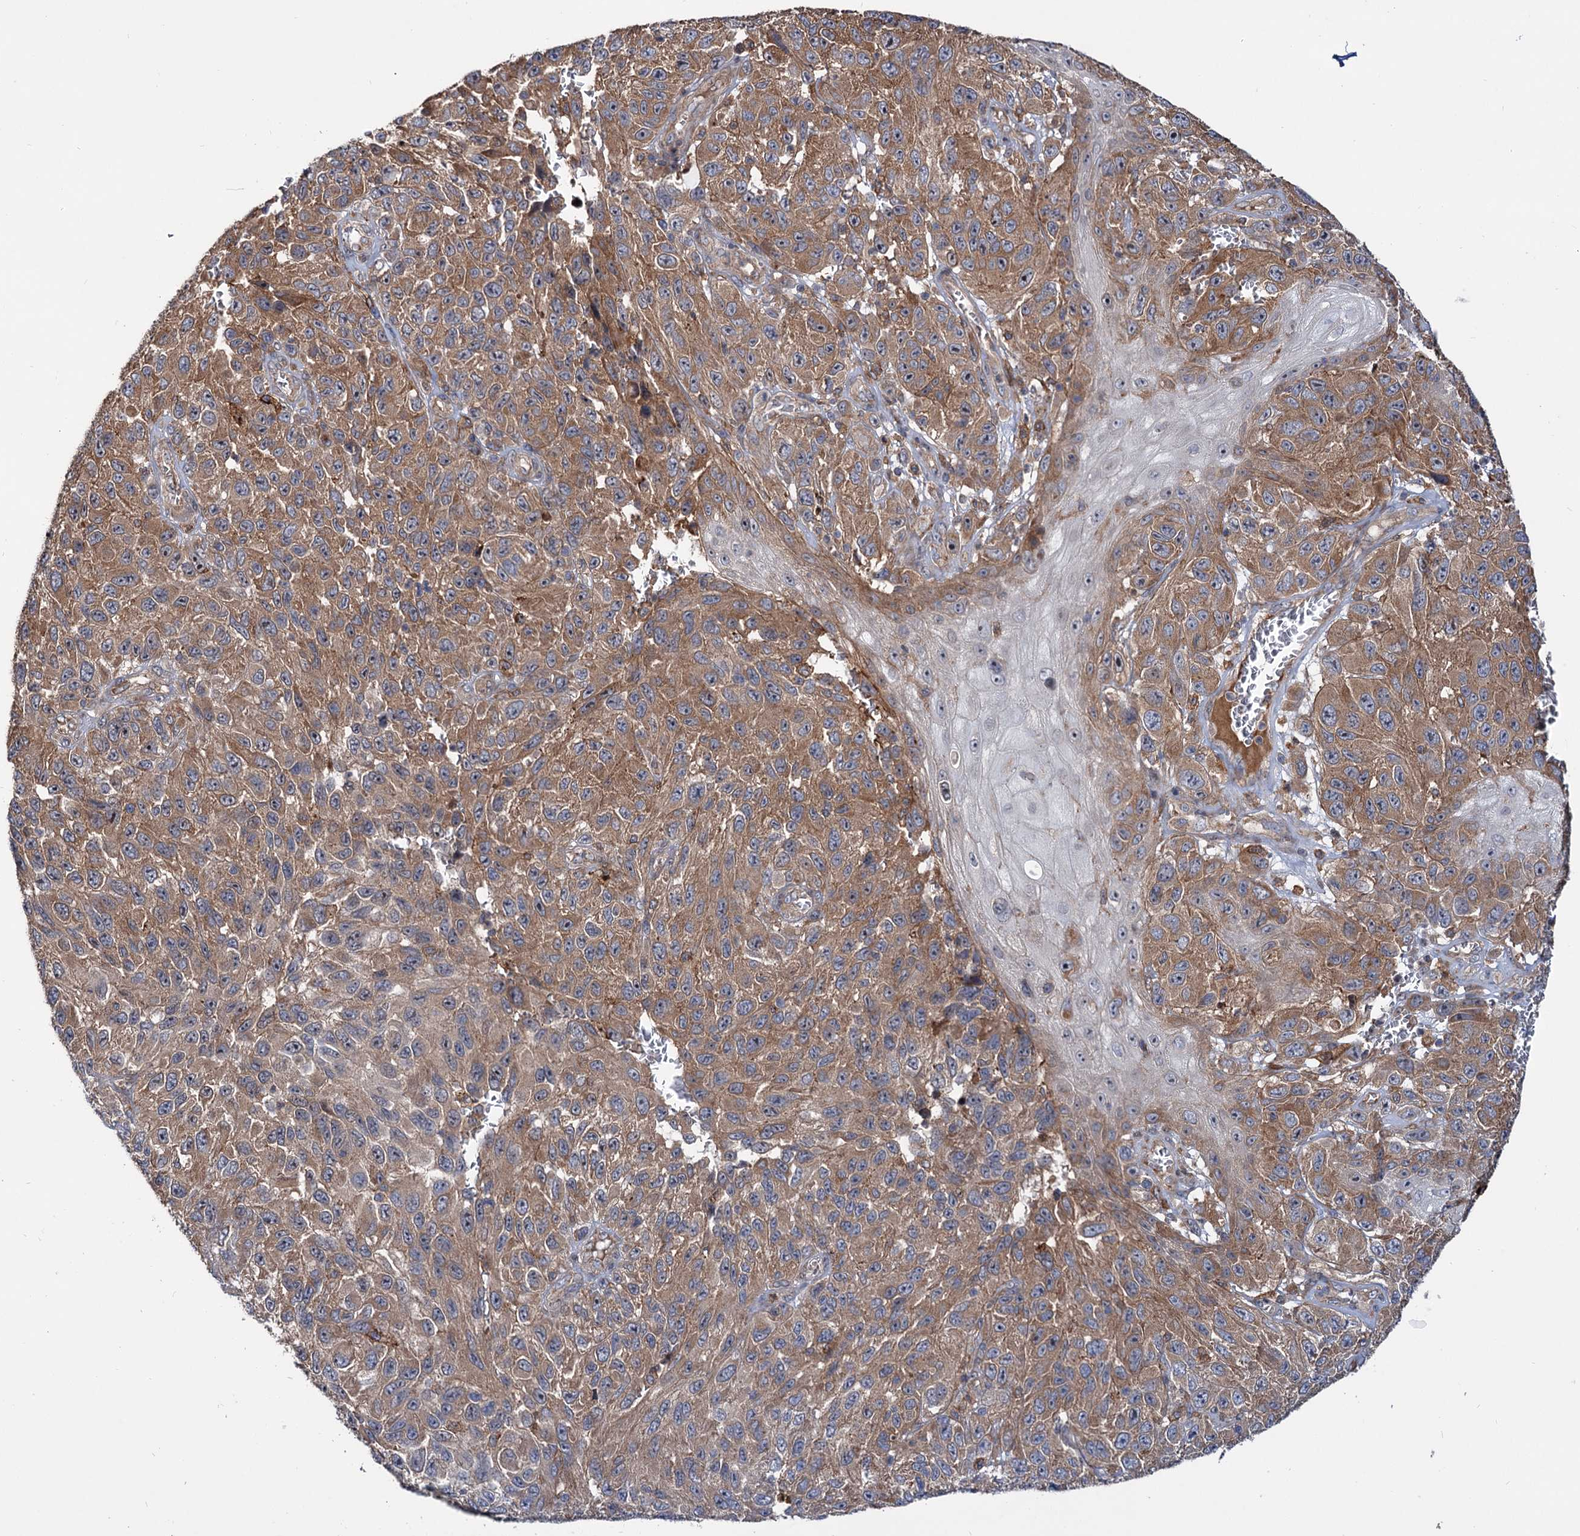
{"staining": {"intensity": "moderate", "quantity": ">75%", "location": "cytoplasmic/membranous"}, "tissue": "melanoma", "cell_type": "Tumor cells", "image_type": "cancer", "snomed": [{"axis": "morphology", "description": "Normal tissue, NOS"}, {"axis": "morphology", "description": "Malignant melanoma, NOS"}, {"axis": "topography", "description": "Skin"}], "caption": "This micrograph shows immunohistochemistry staining of human malignant melanoma, with medium moderate cytoplasmic/membranous expression in about >75% of tumor cells.", "gene": "RNF111", "patient": {"sex": "female", "age": 96}}